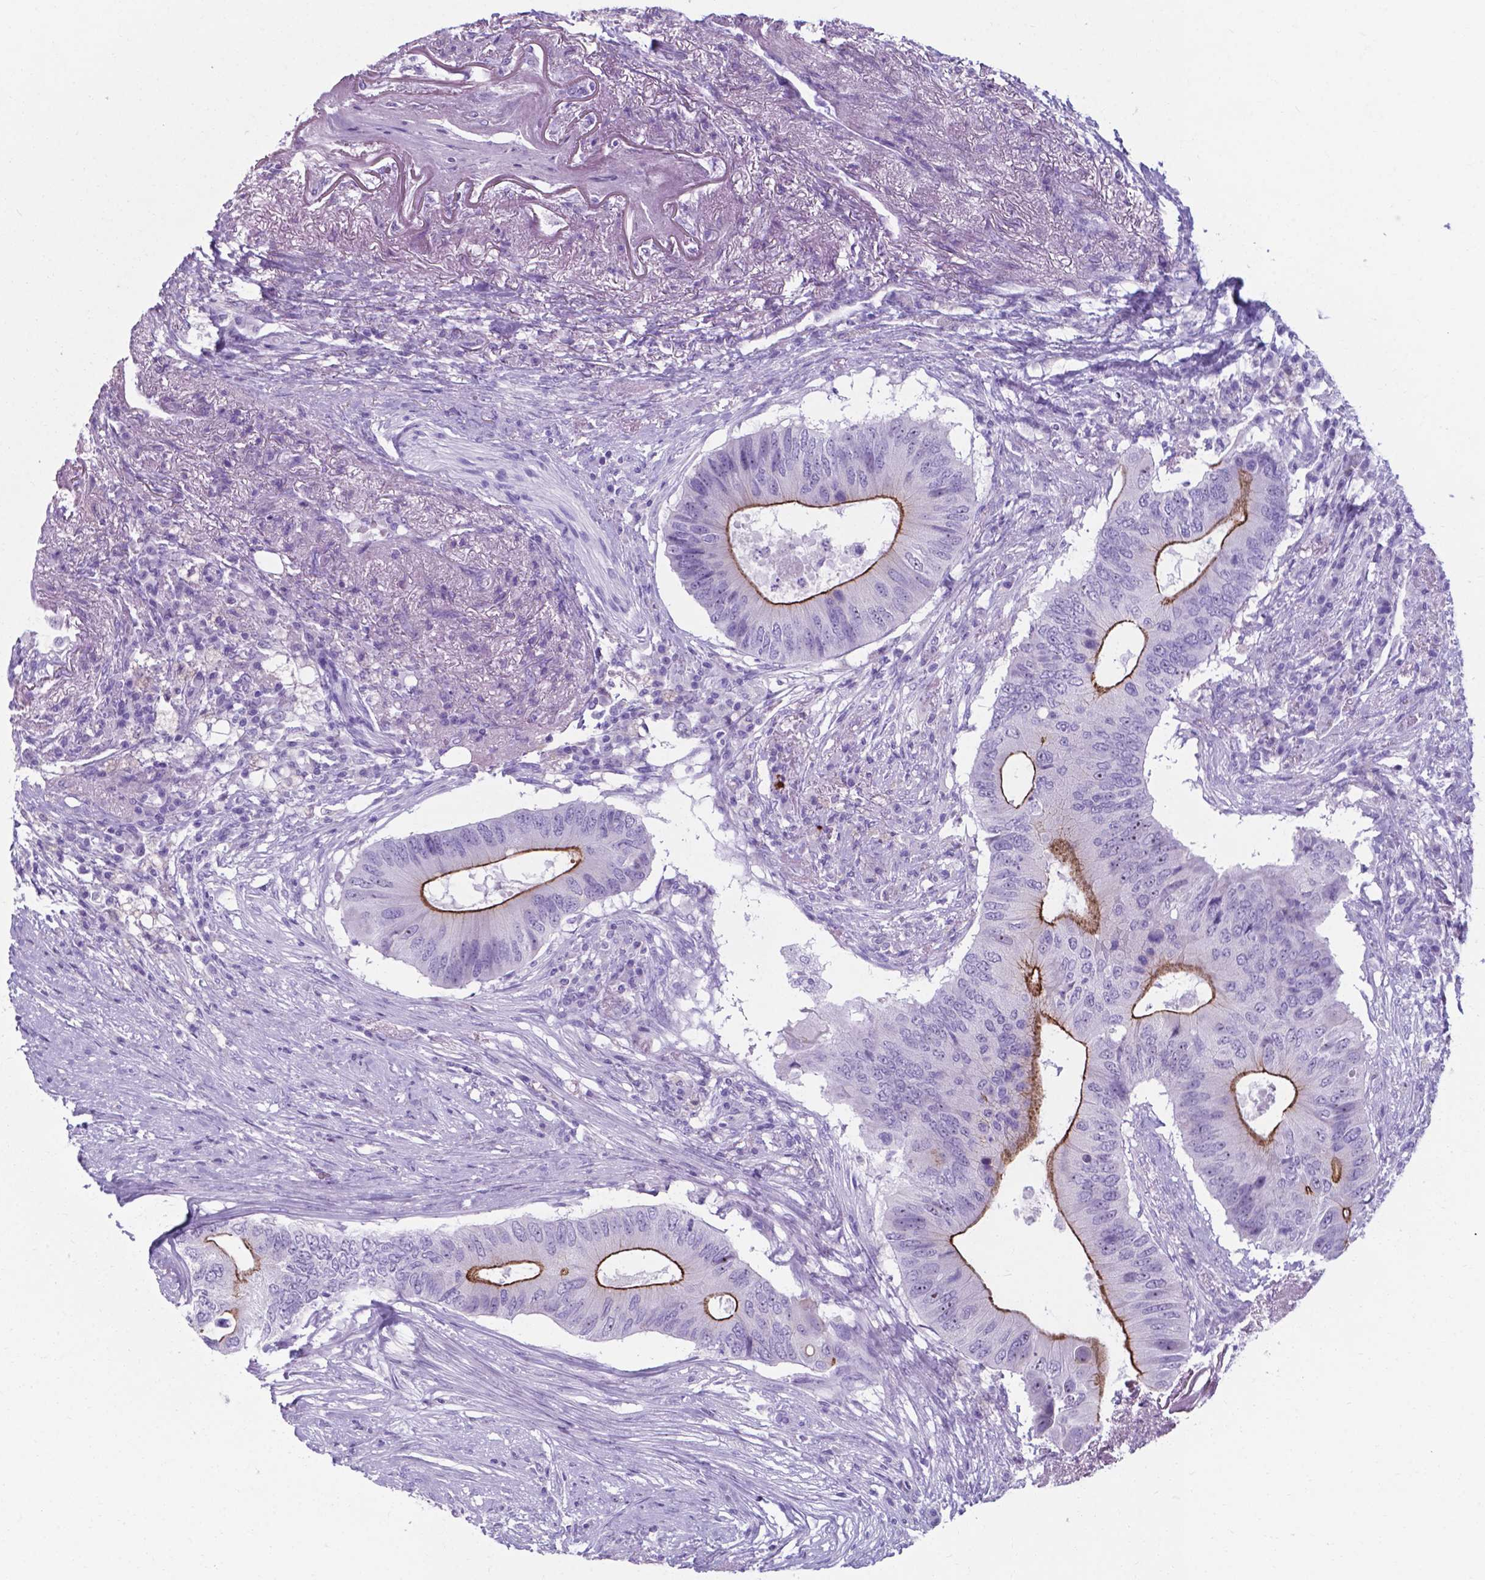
{"staining": {"intensity": "strong", "quantity": "25%-75%", "location": "cytoplasmic/membranous"}, "tissue": "colorectal cancer", "cell_type": "Tumor cells", "image_type": "cancer", "snomed": [{"axis": "morphology", "description": "Adenocarcinoma, NOS"}, {"axis": "topography", "description": "Colon"}], "caption": "Protein expression analysis of colorectal cancer (adenocarcinoma) reveals strong cytoplasmic/membranous staining in approximately 25%-75% of tumor cells.", "gene": "AP5B1", "patient": {"sex": "male", "age": 71}}